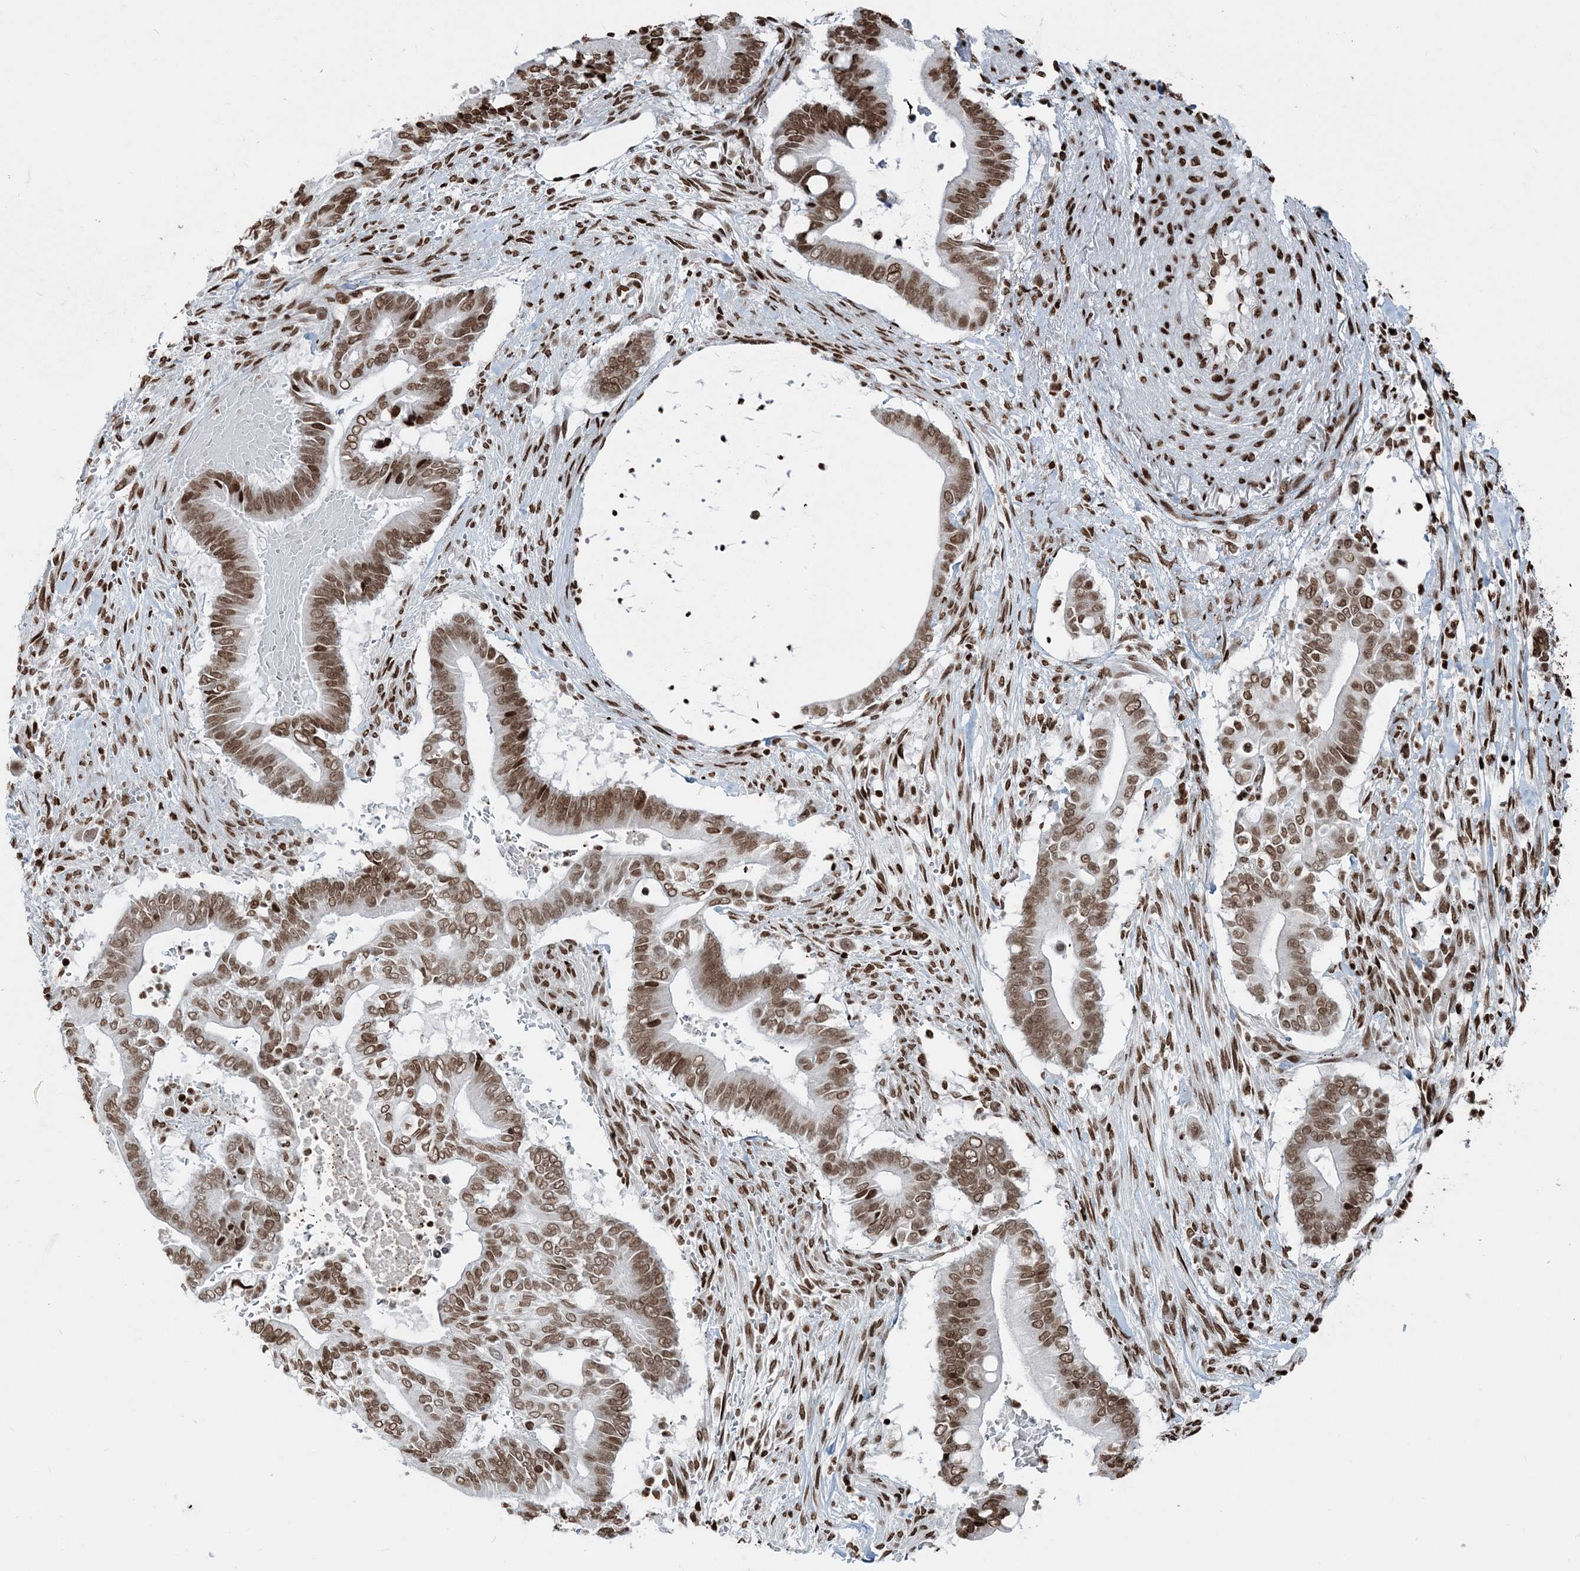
{"staining": {"intensity": "moderate", "quantity": ">75%", "location": "nuclear"}, "tissue": "pancreatic cancer", "cell_type": "Tumor cells", "image_type": "cancer", "snomed": [{"axis": "morphology", "description": "Adenocarcinoma, NOS"}, {"axis": "topography", "description": "Pancreas"}], "caption": "Human pancreatic cancer stained for a protein (brown) shows moderate nuclear positive expression in about >75% of tumor cells.", "gene": "H3-3B", "patient": {"sex": "male", "age": 68}}